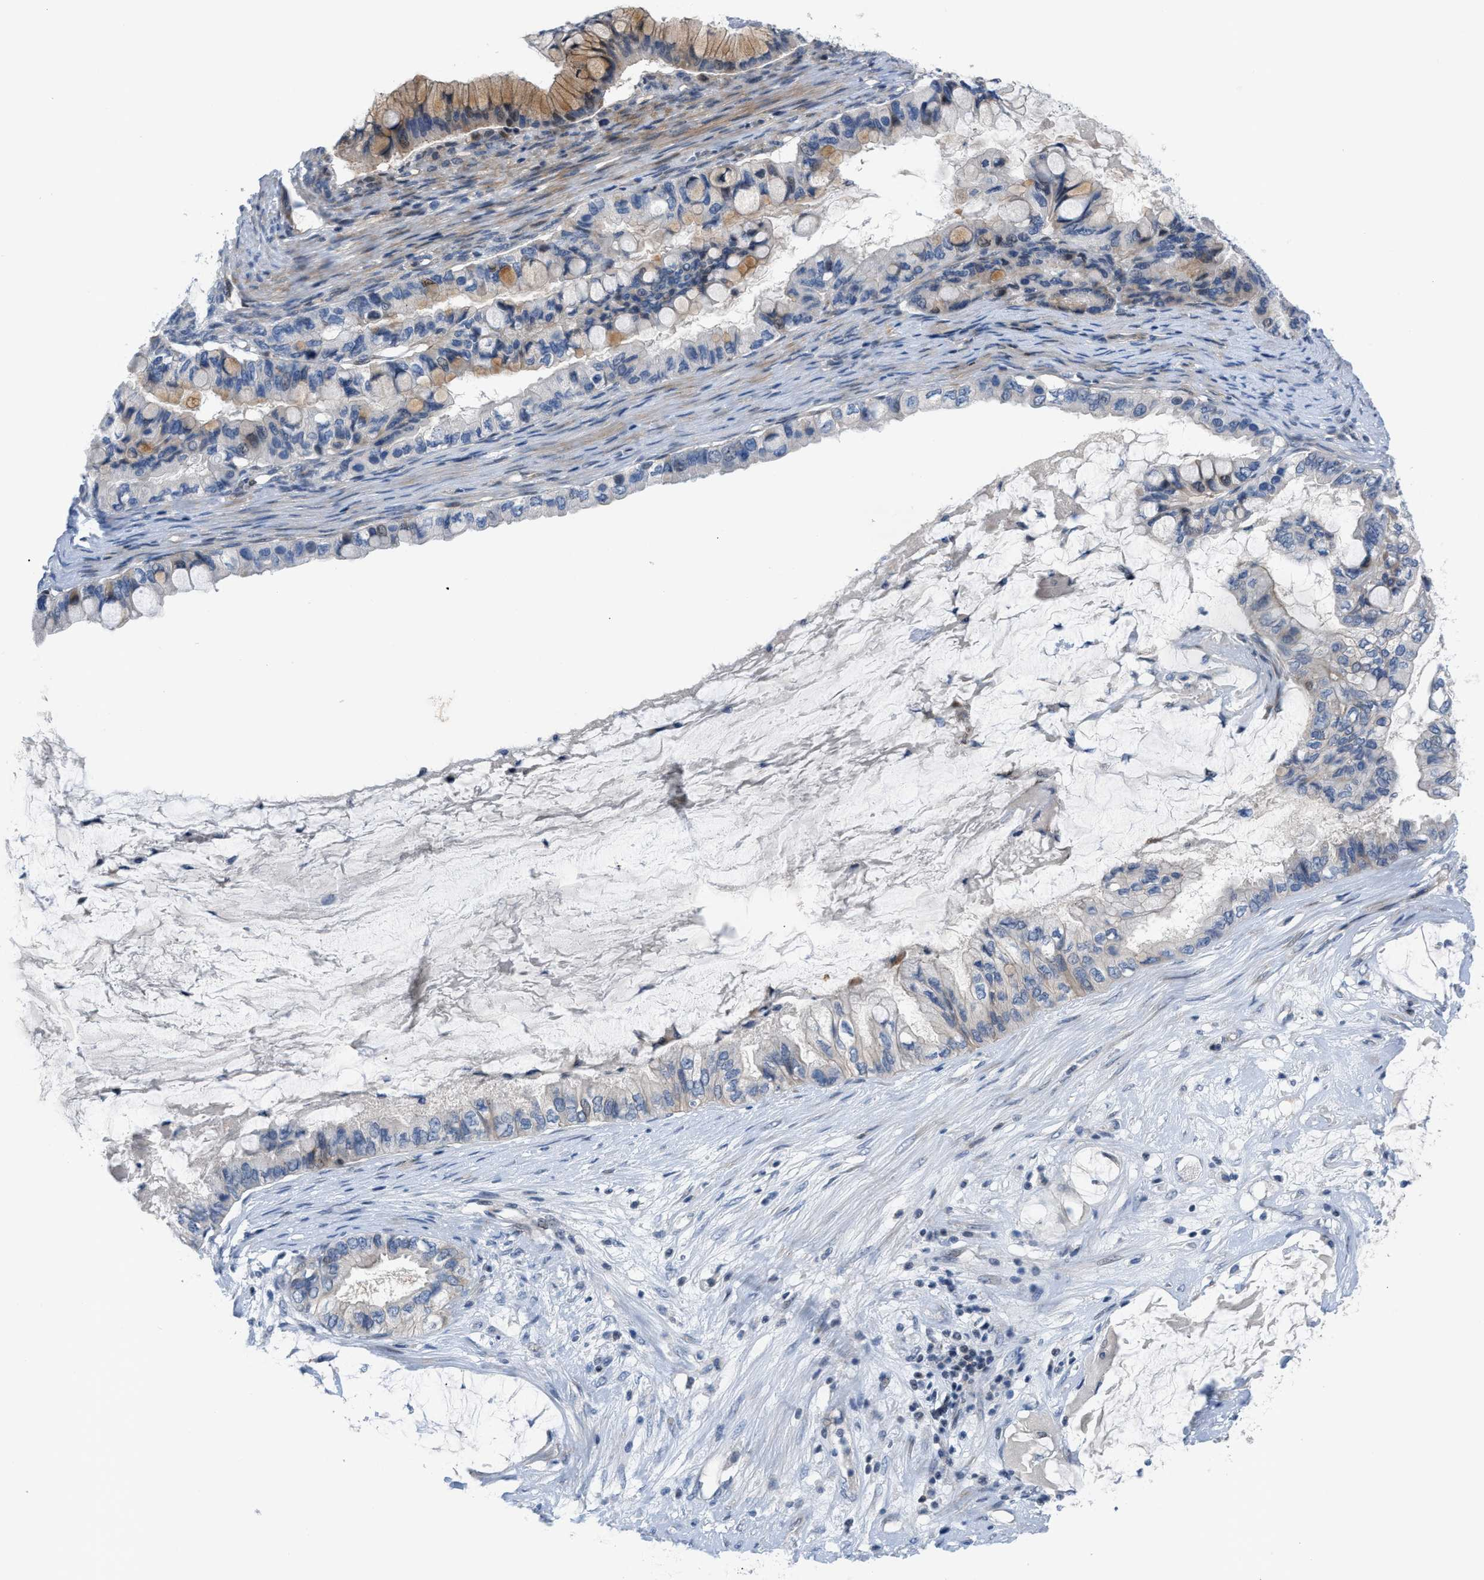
{"staining": {"intensity": "moderate", "quantity": "<25%", "location": "cytoplasmic/membranous"}, "tissue": "ovarian cancer", "cell_type": "Tumor cells", "image_type": "cancer", "snomed": [{"axis": "morphology", "description": "Cystadenocarcinoma, mucinous, NOS"}, {"axis": "topography", "description": "Ovary"}], "caption": "A brown stain shows moderate cytoplasmic/membranous expression of a protein in human ovarian mucinous cystadenocarcinoma tumor cells.", "gene": "FDCSP", "patient": {"sex": "female", "age": 80}}